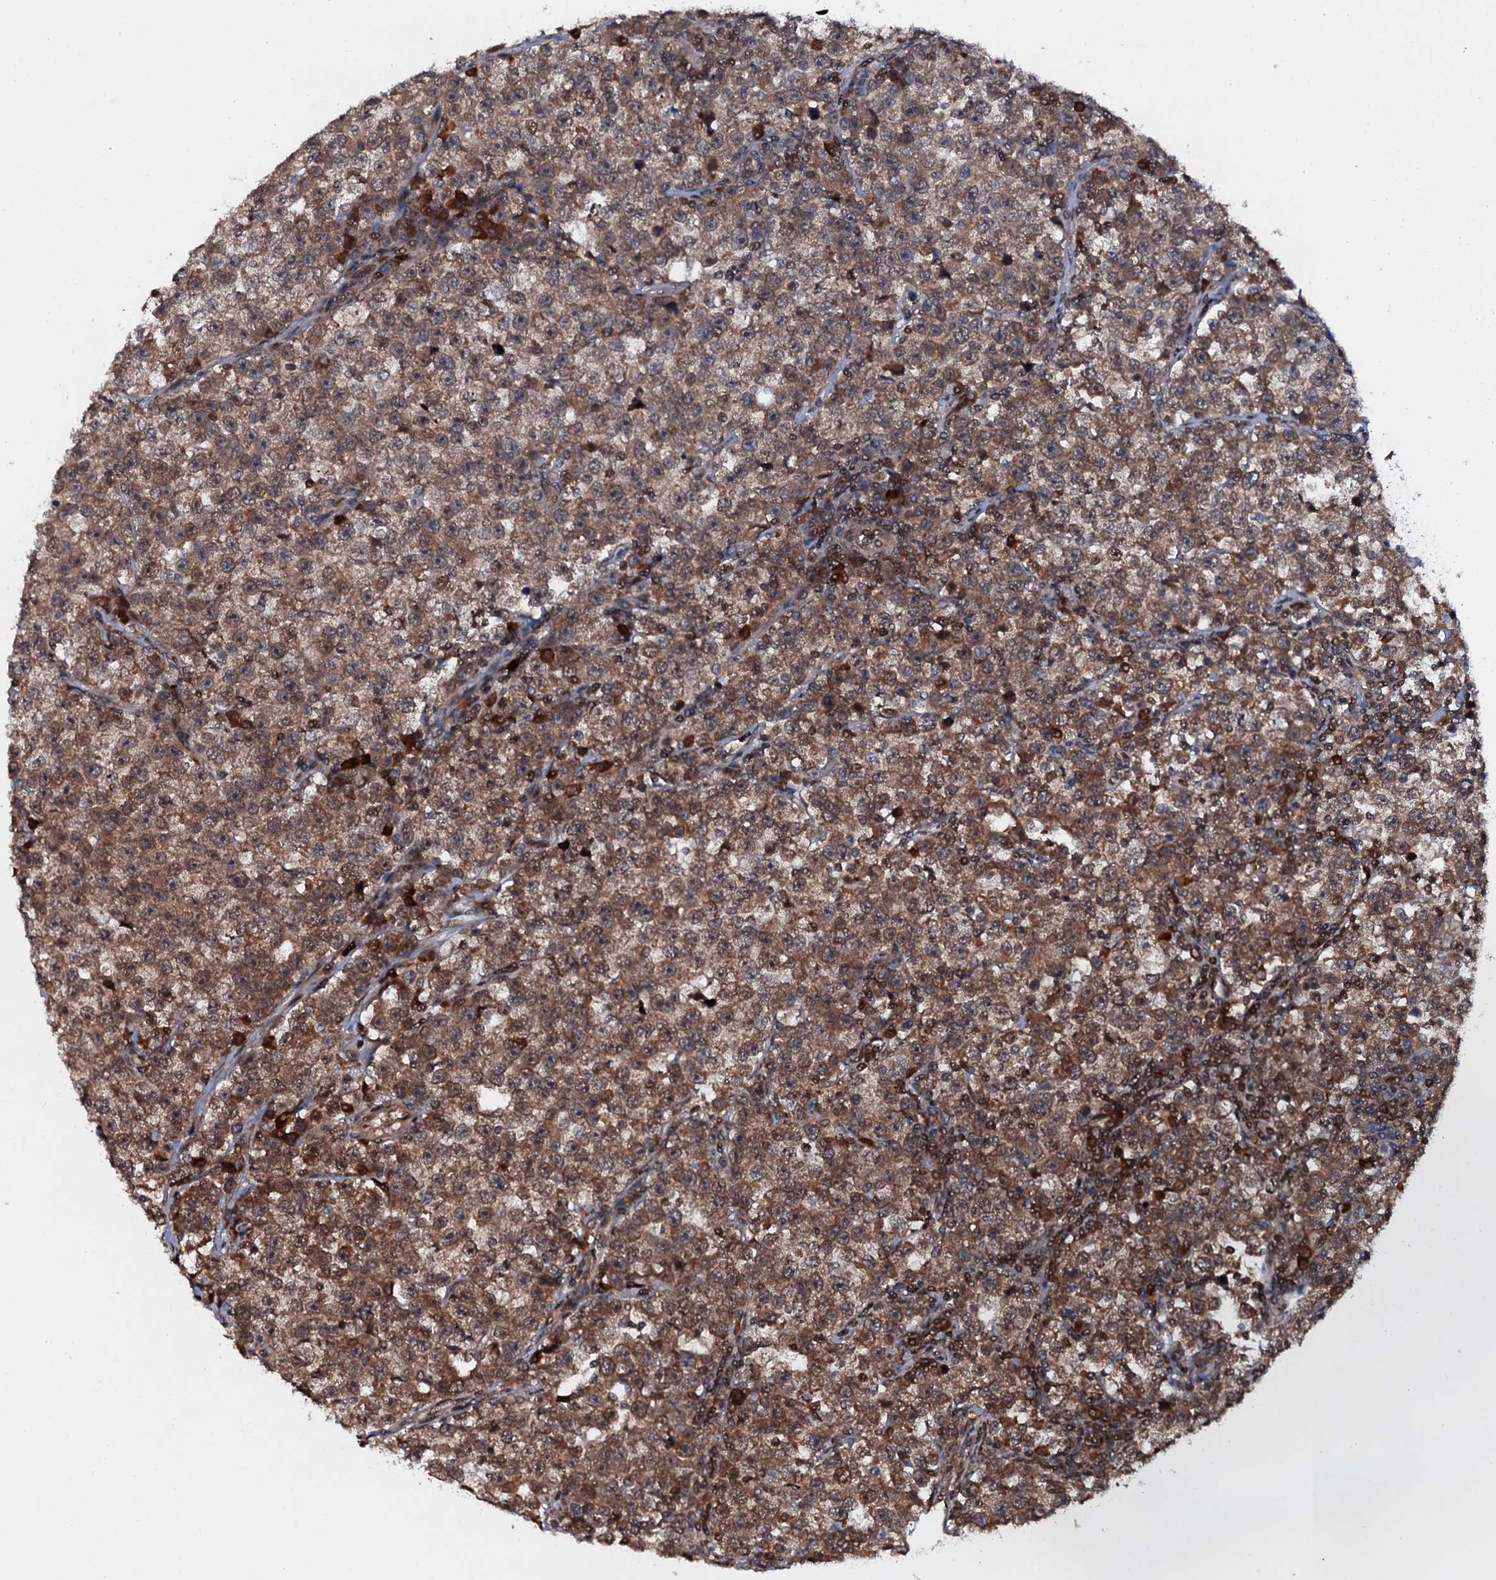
{"staining": {"intensity": "moderate", "quantity": ">75%", "location": "cytoplasmic/membranous,nuclear"}, "tissue": "testis cancer", "cell_type": "Tumor cells", "image_type": "cancer", "snomed": [{"axis": "morphology", "description": "Normal tissue, NOS"}, {"axis": "morphology", "description": "Seminoma, NOS"}, {"axis": "topography", "description": "Testis"}], "caption": "About >75% of tumor cells in seminoma (testis) exhibit moderate cytoplasmic/membranous and nuclear protein expression as visualized by brown immunohistochemical staining.", "gene": "HDDC3", "patient": {"sex": "male", "age": 43}}